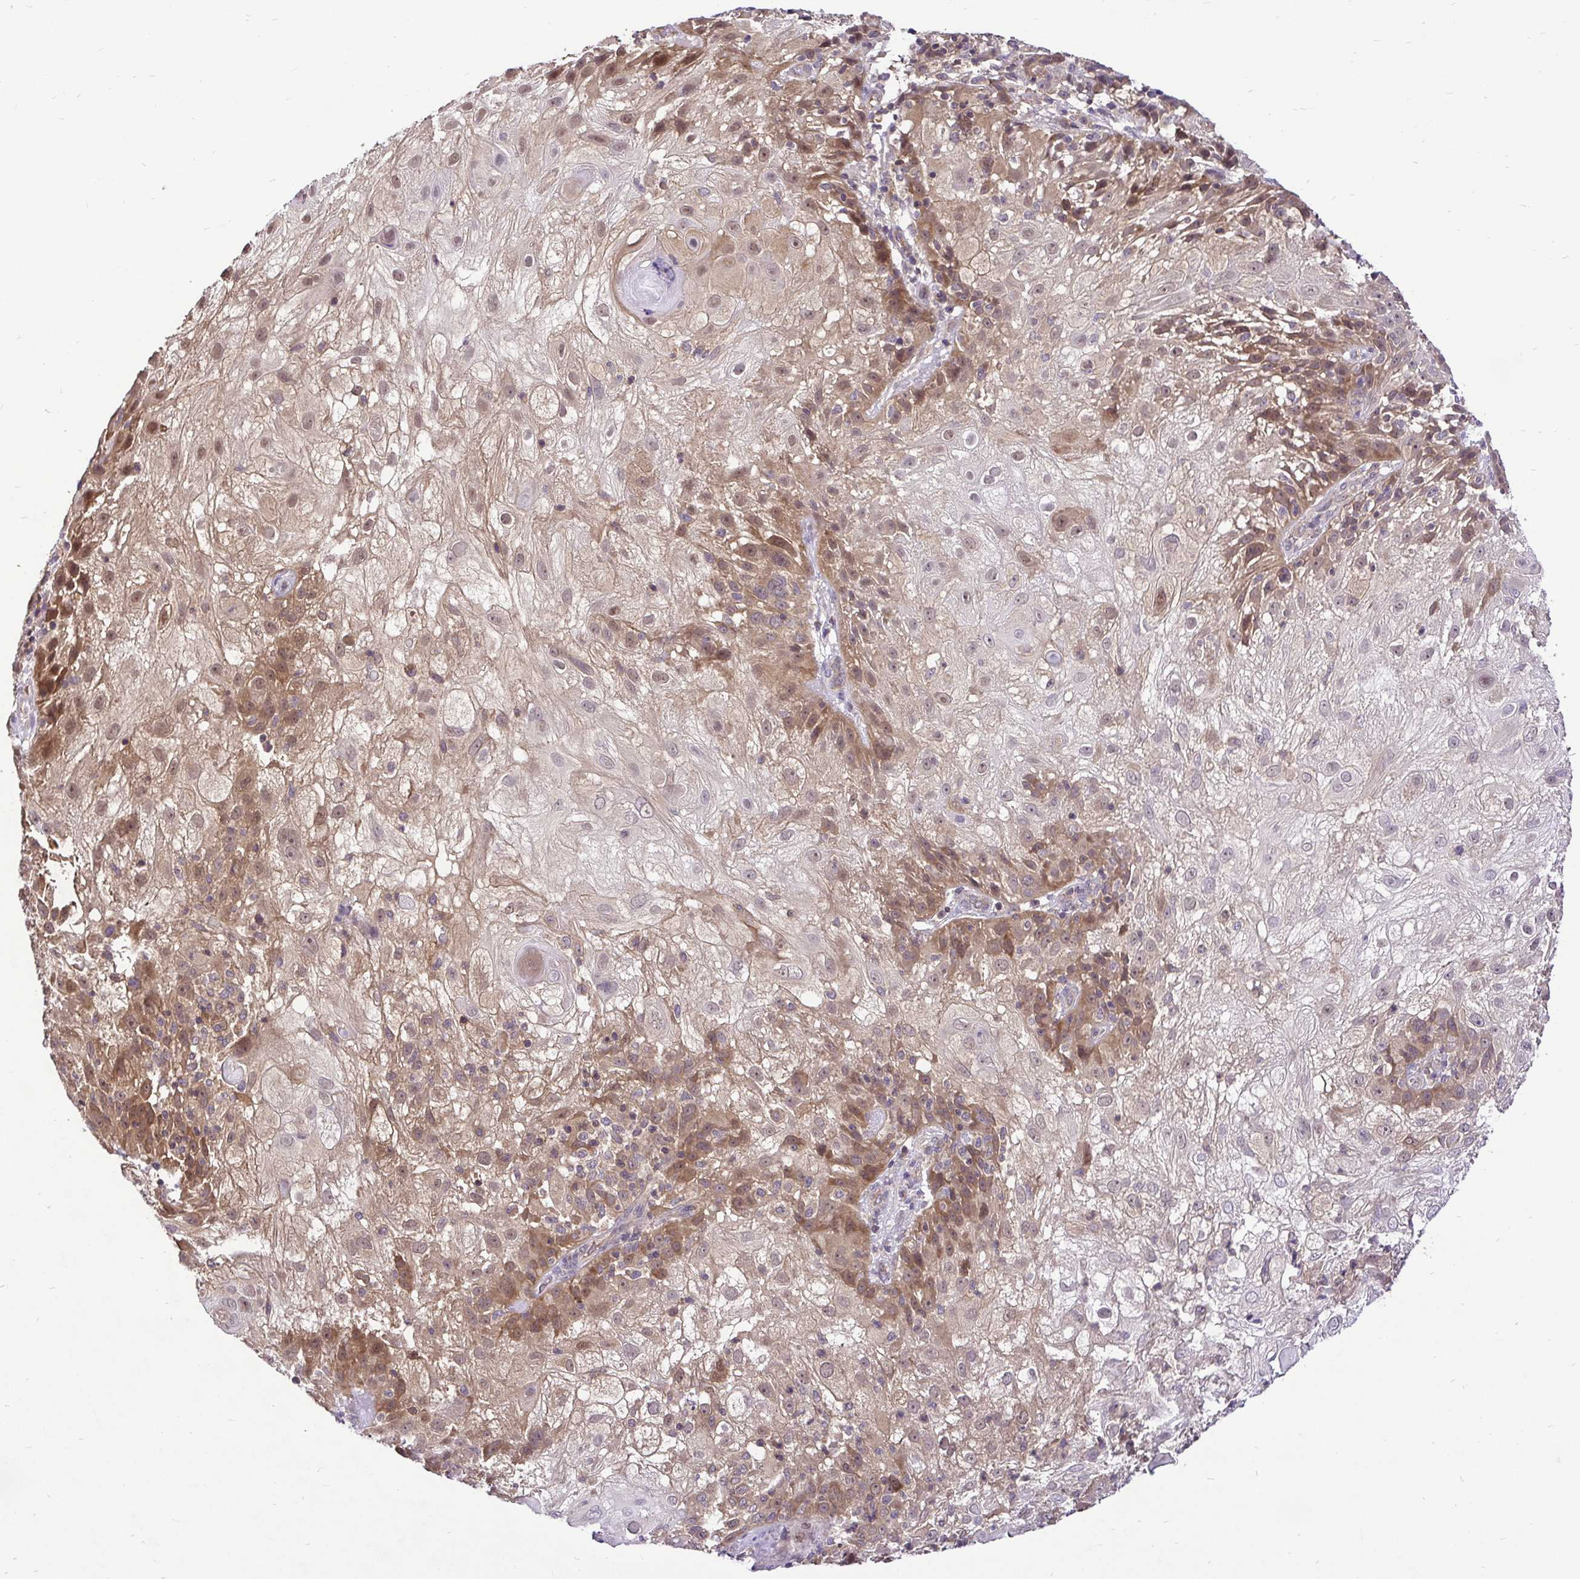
{"staining": {"intensity": "moderate", "quantity": "25%-75%", "location": "cytoplasmic/membranous,nuclear"}, "tissue": "skin cancer", "cell_type": "Tumor cells", "image_type": "cancer", "snomed": [{"axis": "morphology", "description": "Normal tissue, NOS"}, {"axis": "morphology", "description": "Squamous cell carcinoma, NOS"}, {"axis": "topography", "description": "Skin"}], "caption": "Moderate cytoplasmic/membranous and nuclear protein expression is seen in about 25%-75% of tumor cells in squamous cell carcinoma (skin).", "gene": "UBE2M", "patient": {"sex": "female", "age": 83}}